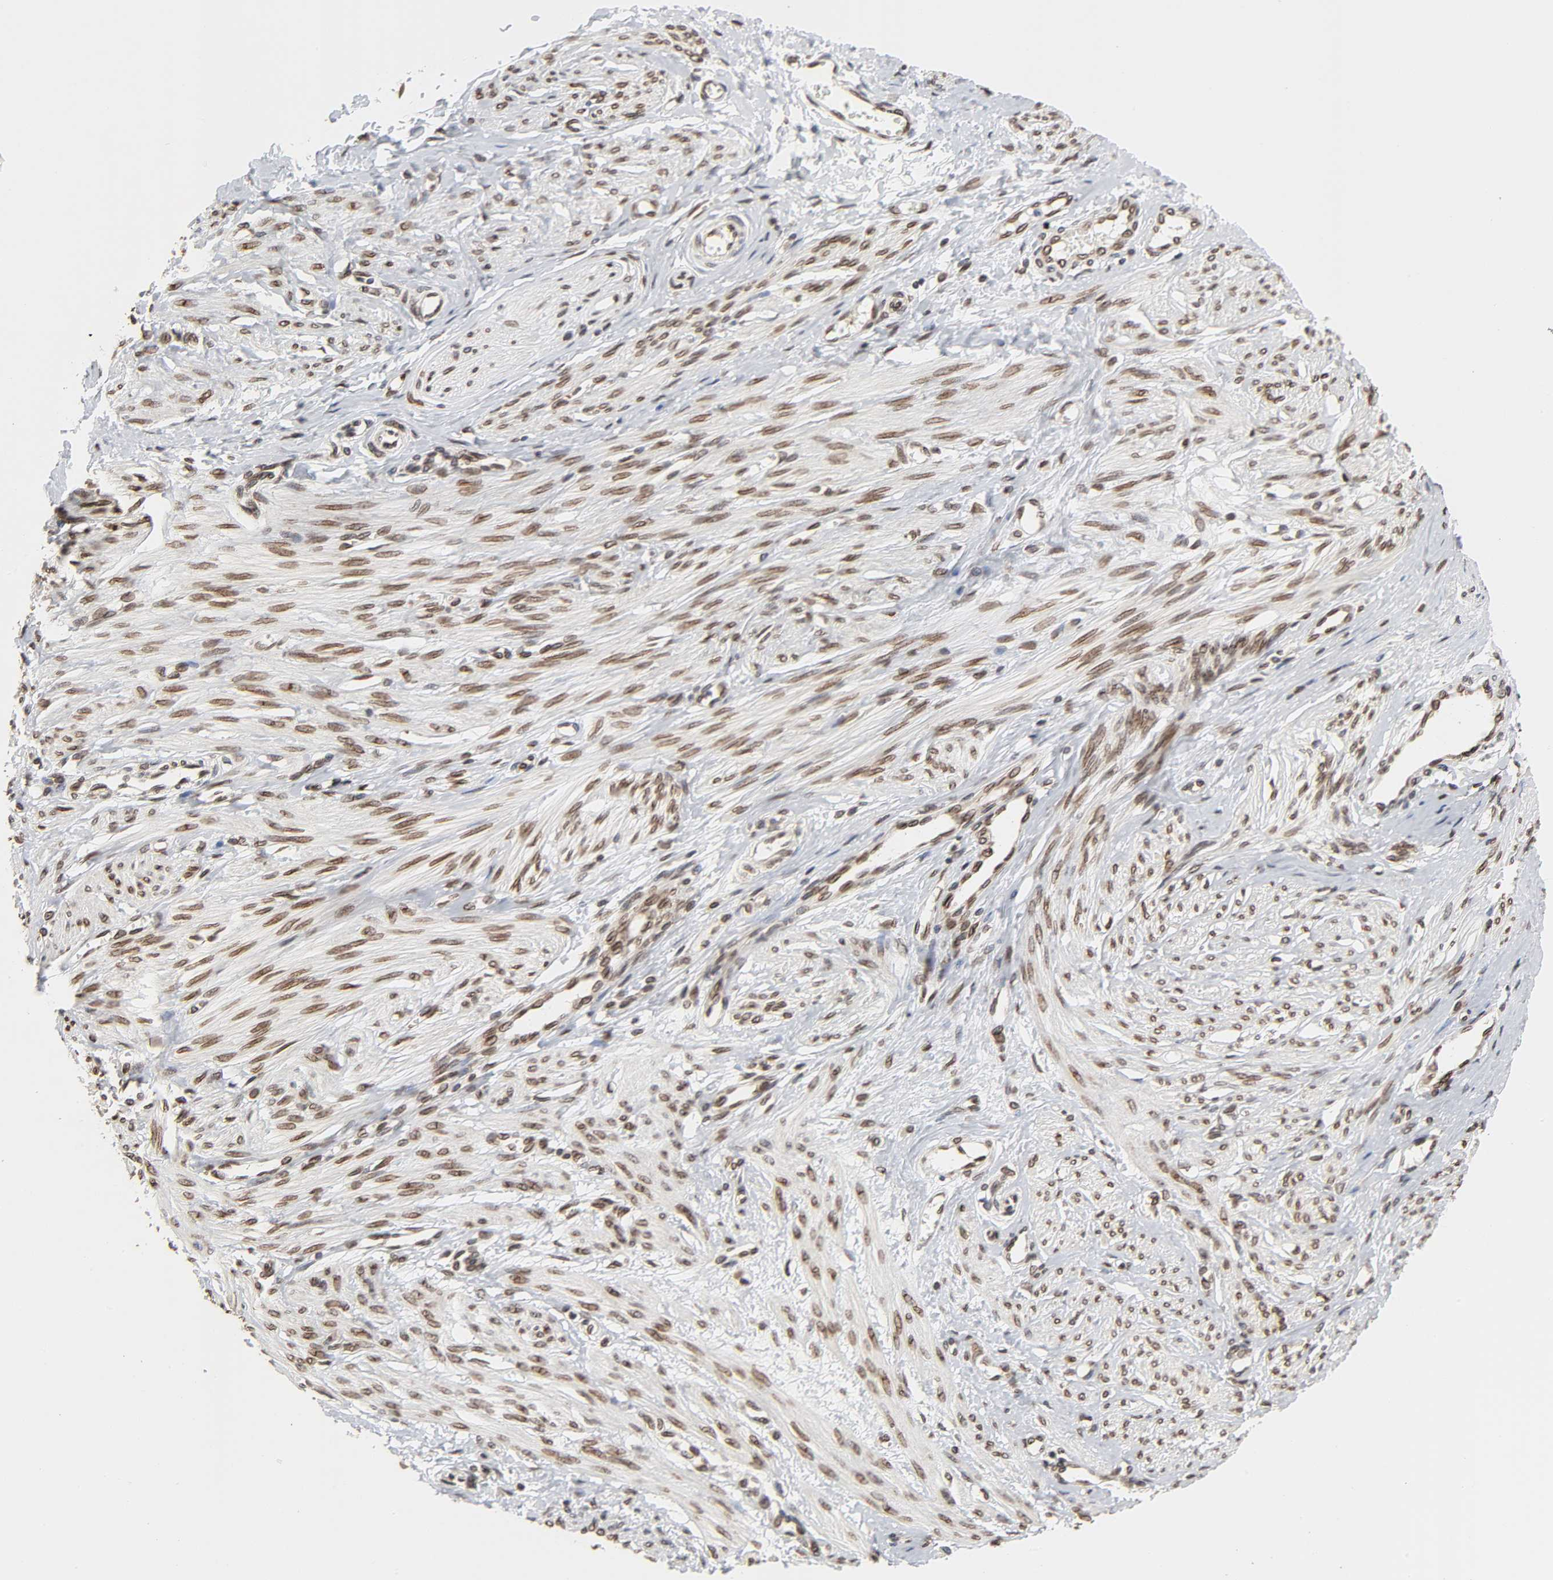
{"staining": {"intensity": "moderate", "quantity": ">75%", "location": "cytoplasmic/membranous,nuclear"}, "tissue": "smooth muscle", "cell_type": "Smooth muscle cells", "image_type": "normal", "snomed": [{"axis": "morphology", "description": "Normal tissue, NOS"}, {"axis": "topography", "description": "Smooth muscle"}, {"axis": "topography", "description": "Uterus"}], "caption": "Protein expression analysis of unremarkable human smooth muscle reveals moderate cytoplasmic/membranous,nuclear positivity in approximately >75% of smooth muscle cells. (DAB = brown stain, brightfield microscopy at high magnification).", "gene": "RANGAP1", "patient": {"sex": "female", "age": 39}}